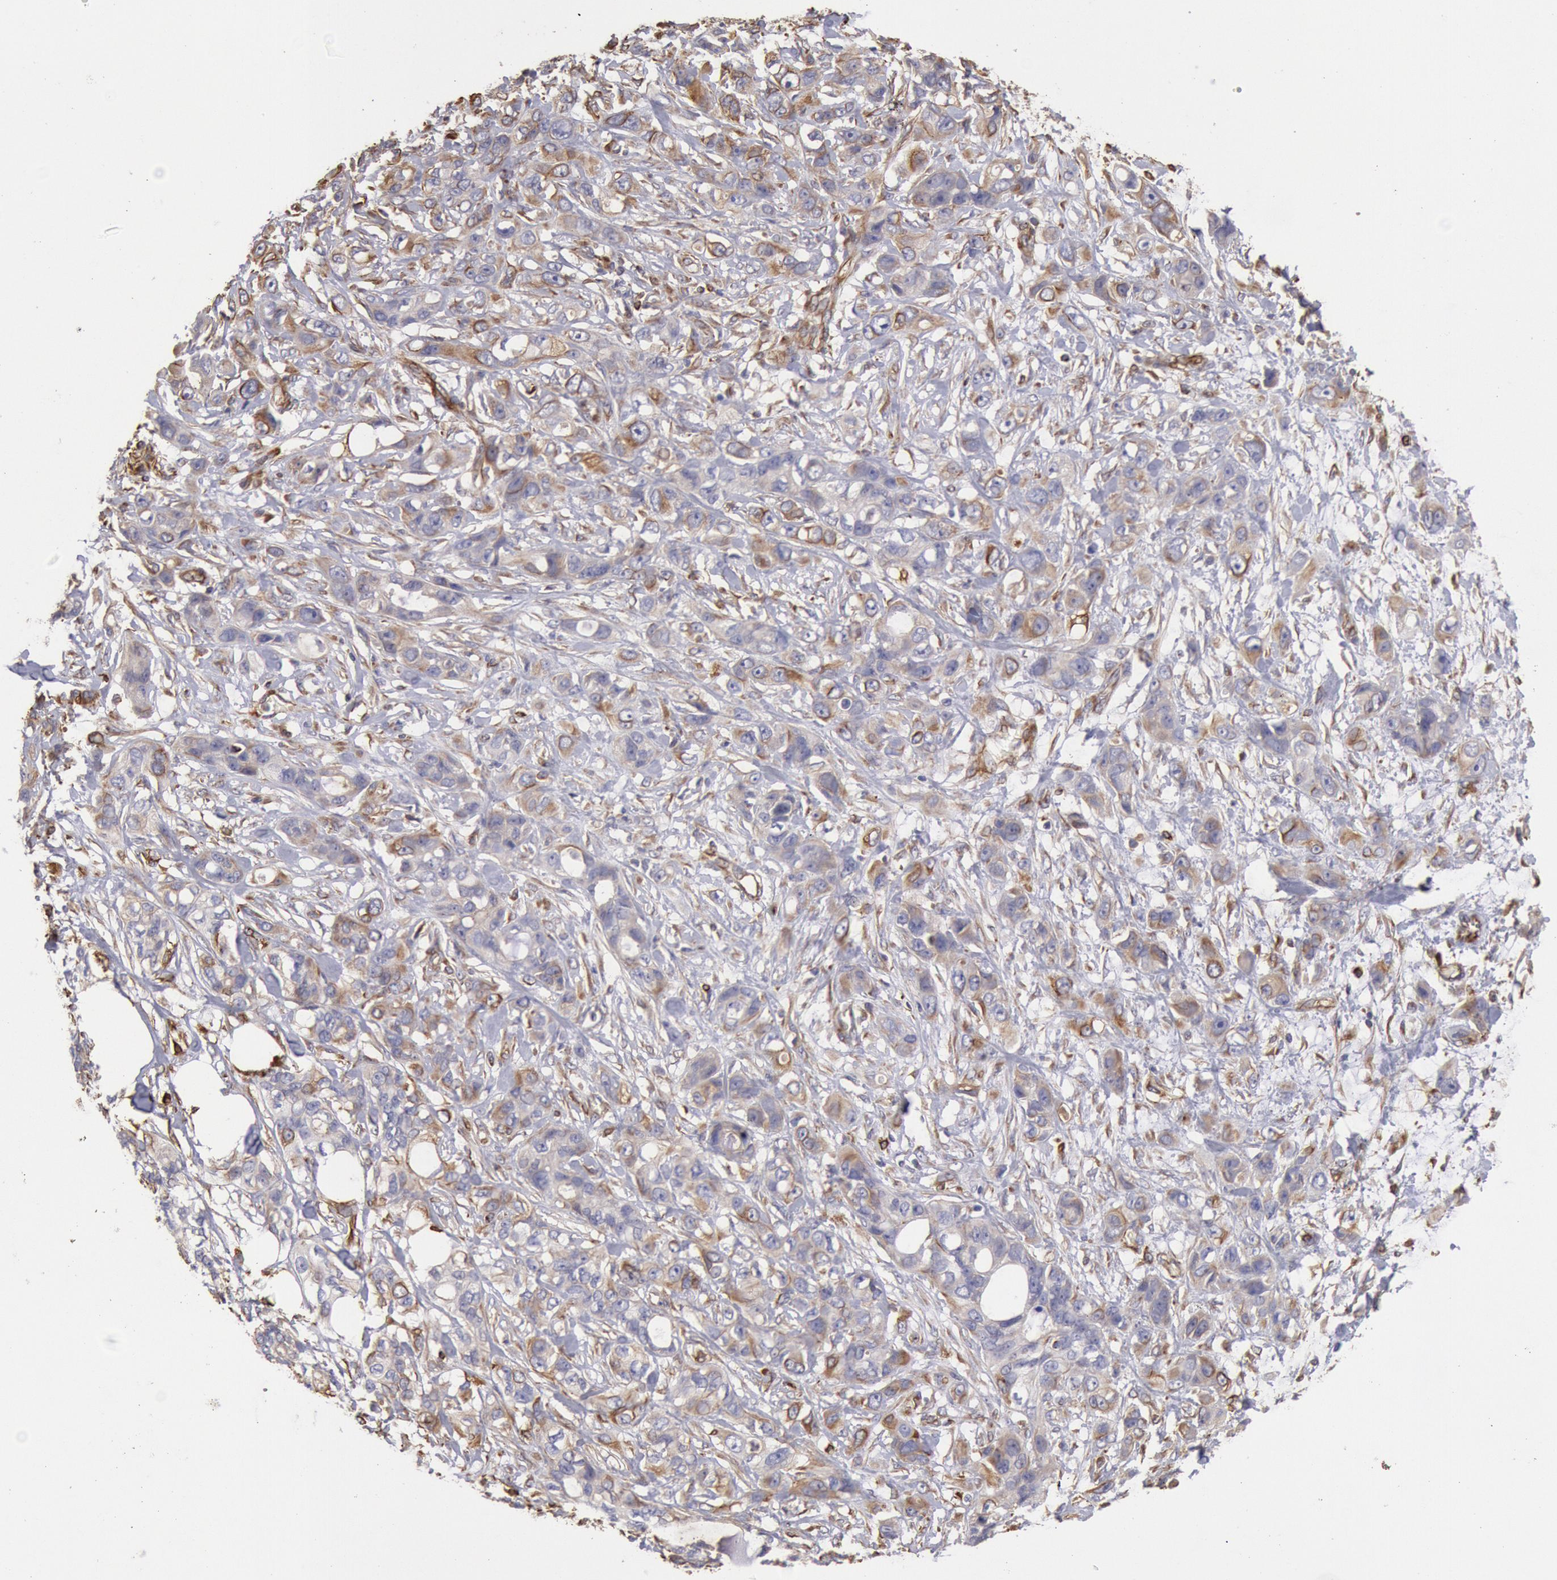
{"staining": {"intensity": "weak", "quantity": "25%-75%", "location": "cytoplasmic/membranous"}, "tissue": "stomach cancer", "cell_type": "Tumor cells", "image_type": "cancer", "snomed": [{"axis": "morphology", "description": "Adenocarcinoma, NOS"}, {"axis": "topography", "description": "Stomach, upper"}], "caption": "IHC micrograph of neoplastic tissue: adenocarcinoma (stomach) stained using immunohistochemistry (IHC) shows low levels of weak protein expression localized specifically in the cytoplasmic/membranous of tumor cells, appearing as a cytoplasmic/membranous brown color.", "gene": "RNF139", "patient": {"sex": "male", "age": 47}}